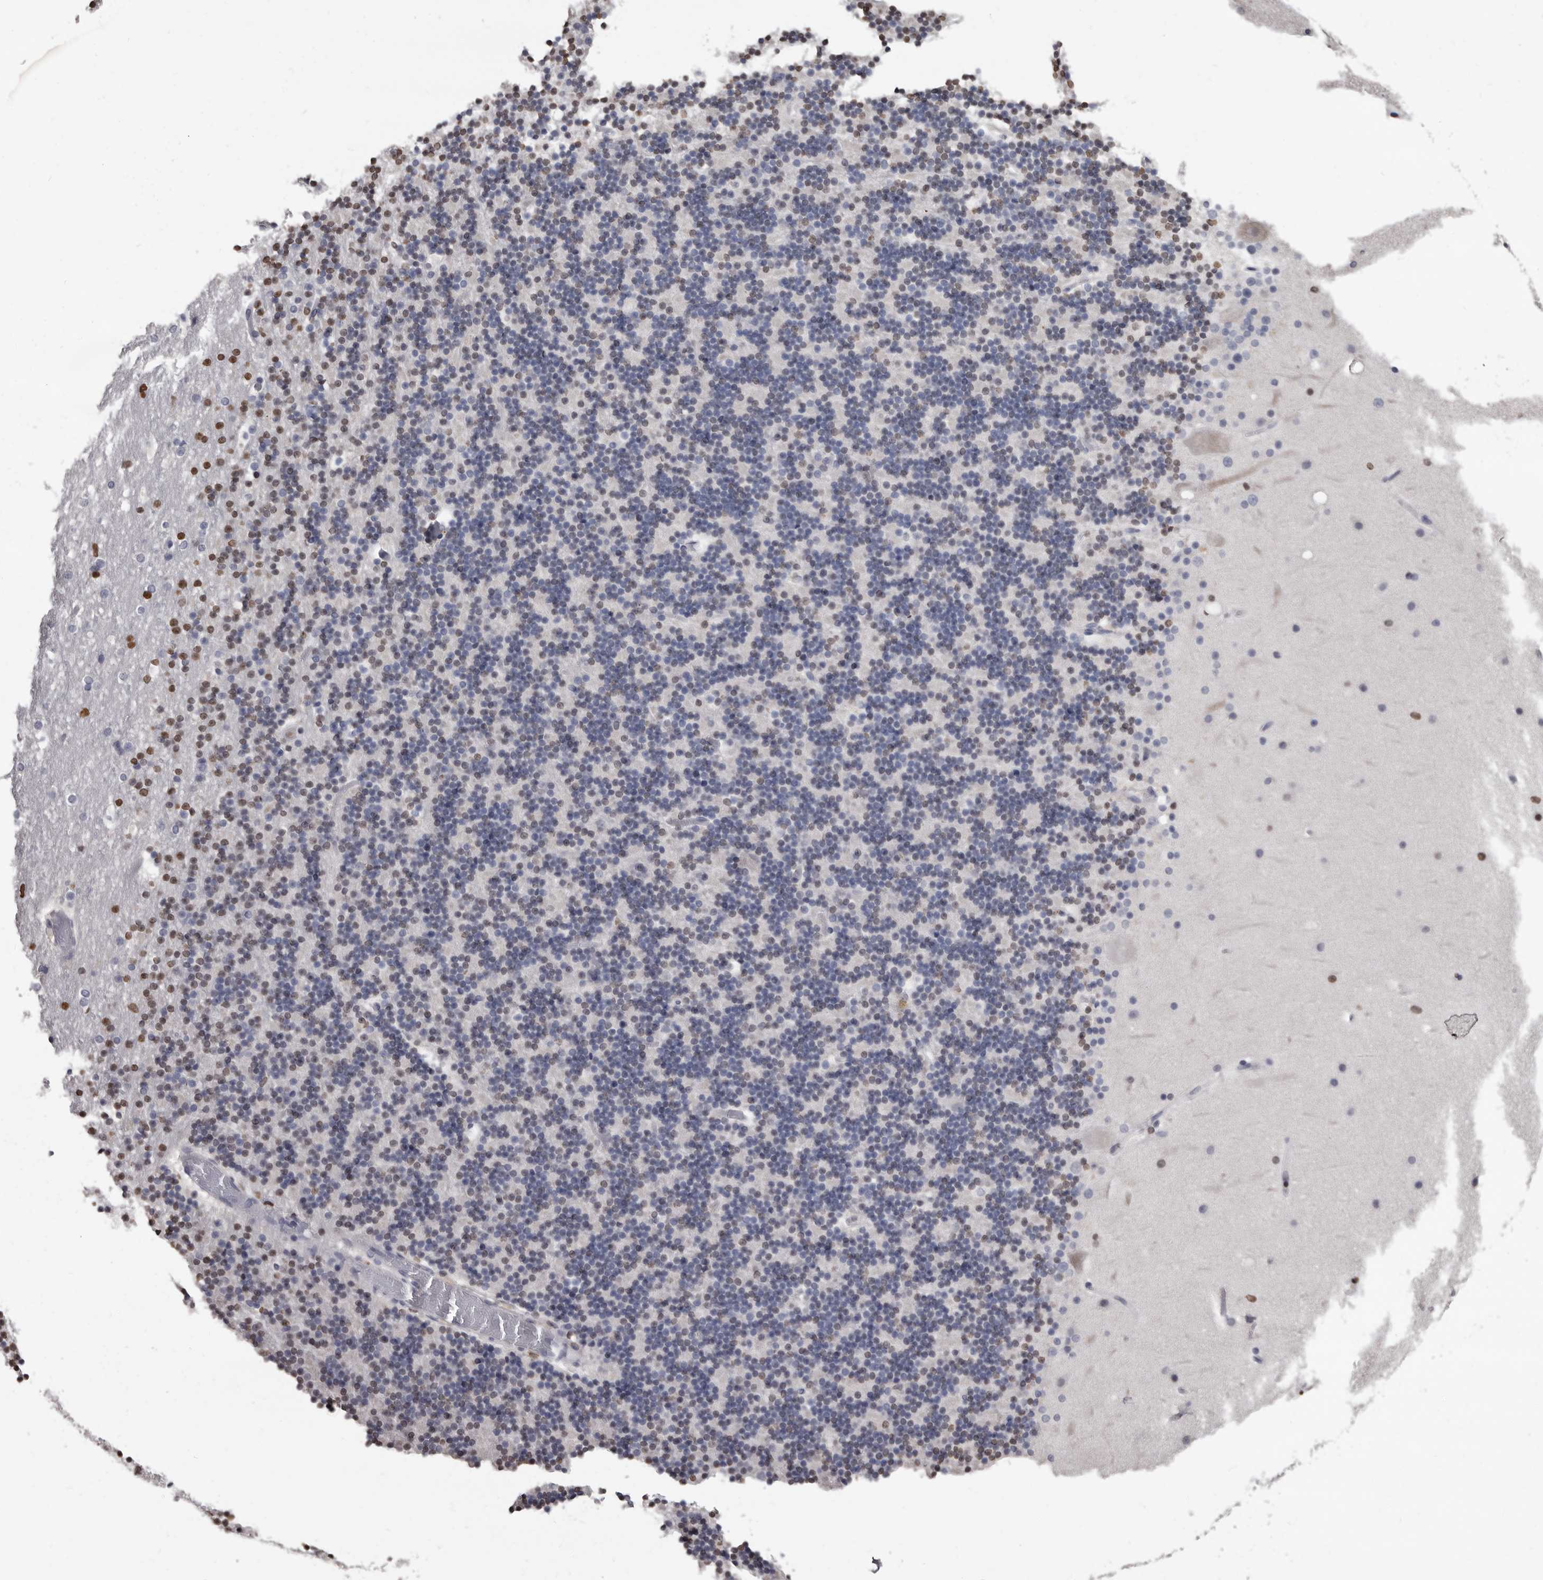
{"staining": {"intensity": "strong", "quantity": "25%-75%", "location": "nuclear"}, "tissue": "cerebellum", "cell_type": "Cells in granular layer", "image_type": "normal", "snomed": [{"axis": "morphology", "description": "Normal tissue, NOS"}, {"axis": "topography", "description": "Cerebellum"}], "caption": "Cells in granular layer reveal high levels of strong nuclear expression in about 25%-75% of cells in unremarkable cerebellum.", "gene": "AHR", "patient": {"sex": "male", "age": 57}}